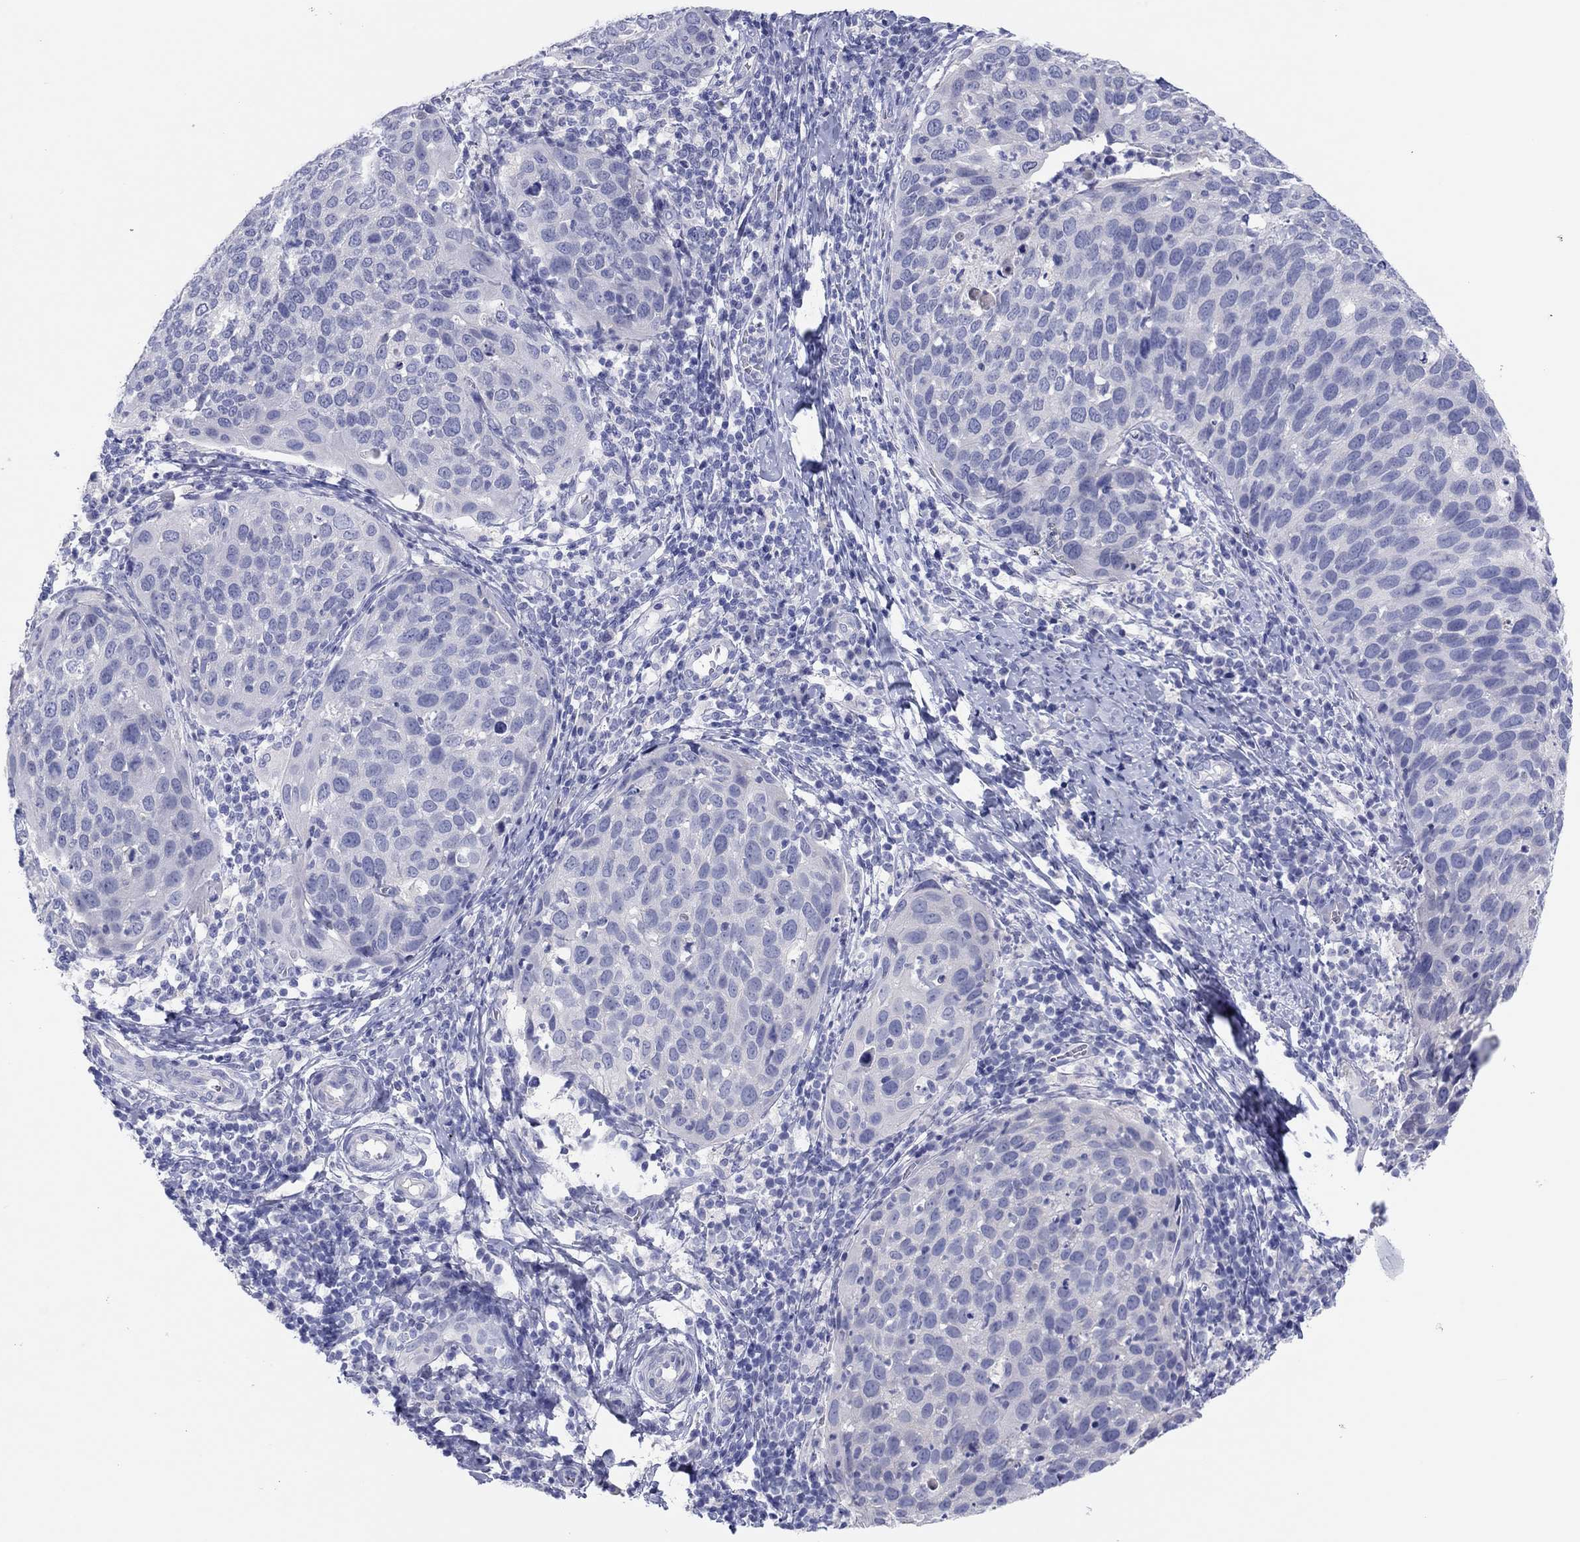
{"staining": {"intensity": "negative", "quantity": "none", "location": "none"}, "tissue": "cervical cancer", "cell_type": "Tumor cells", "image_type": "cancer", "snomed": [{"axis": "morphology", "description": "Squamous cell carcinoma, NOS"}, {"axis": "topography", "description": "Cervix"}], "caption": "Tumor cells are negative for brown protein staining in cervical cancer (squamous cell carcinoma).", "gene": "ERICH3", "patient": {"sex": "female", "age": 54}}